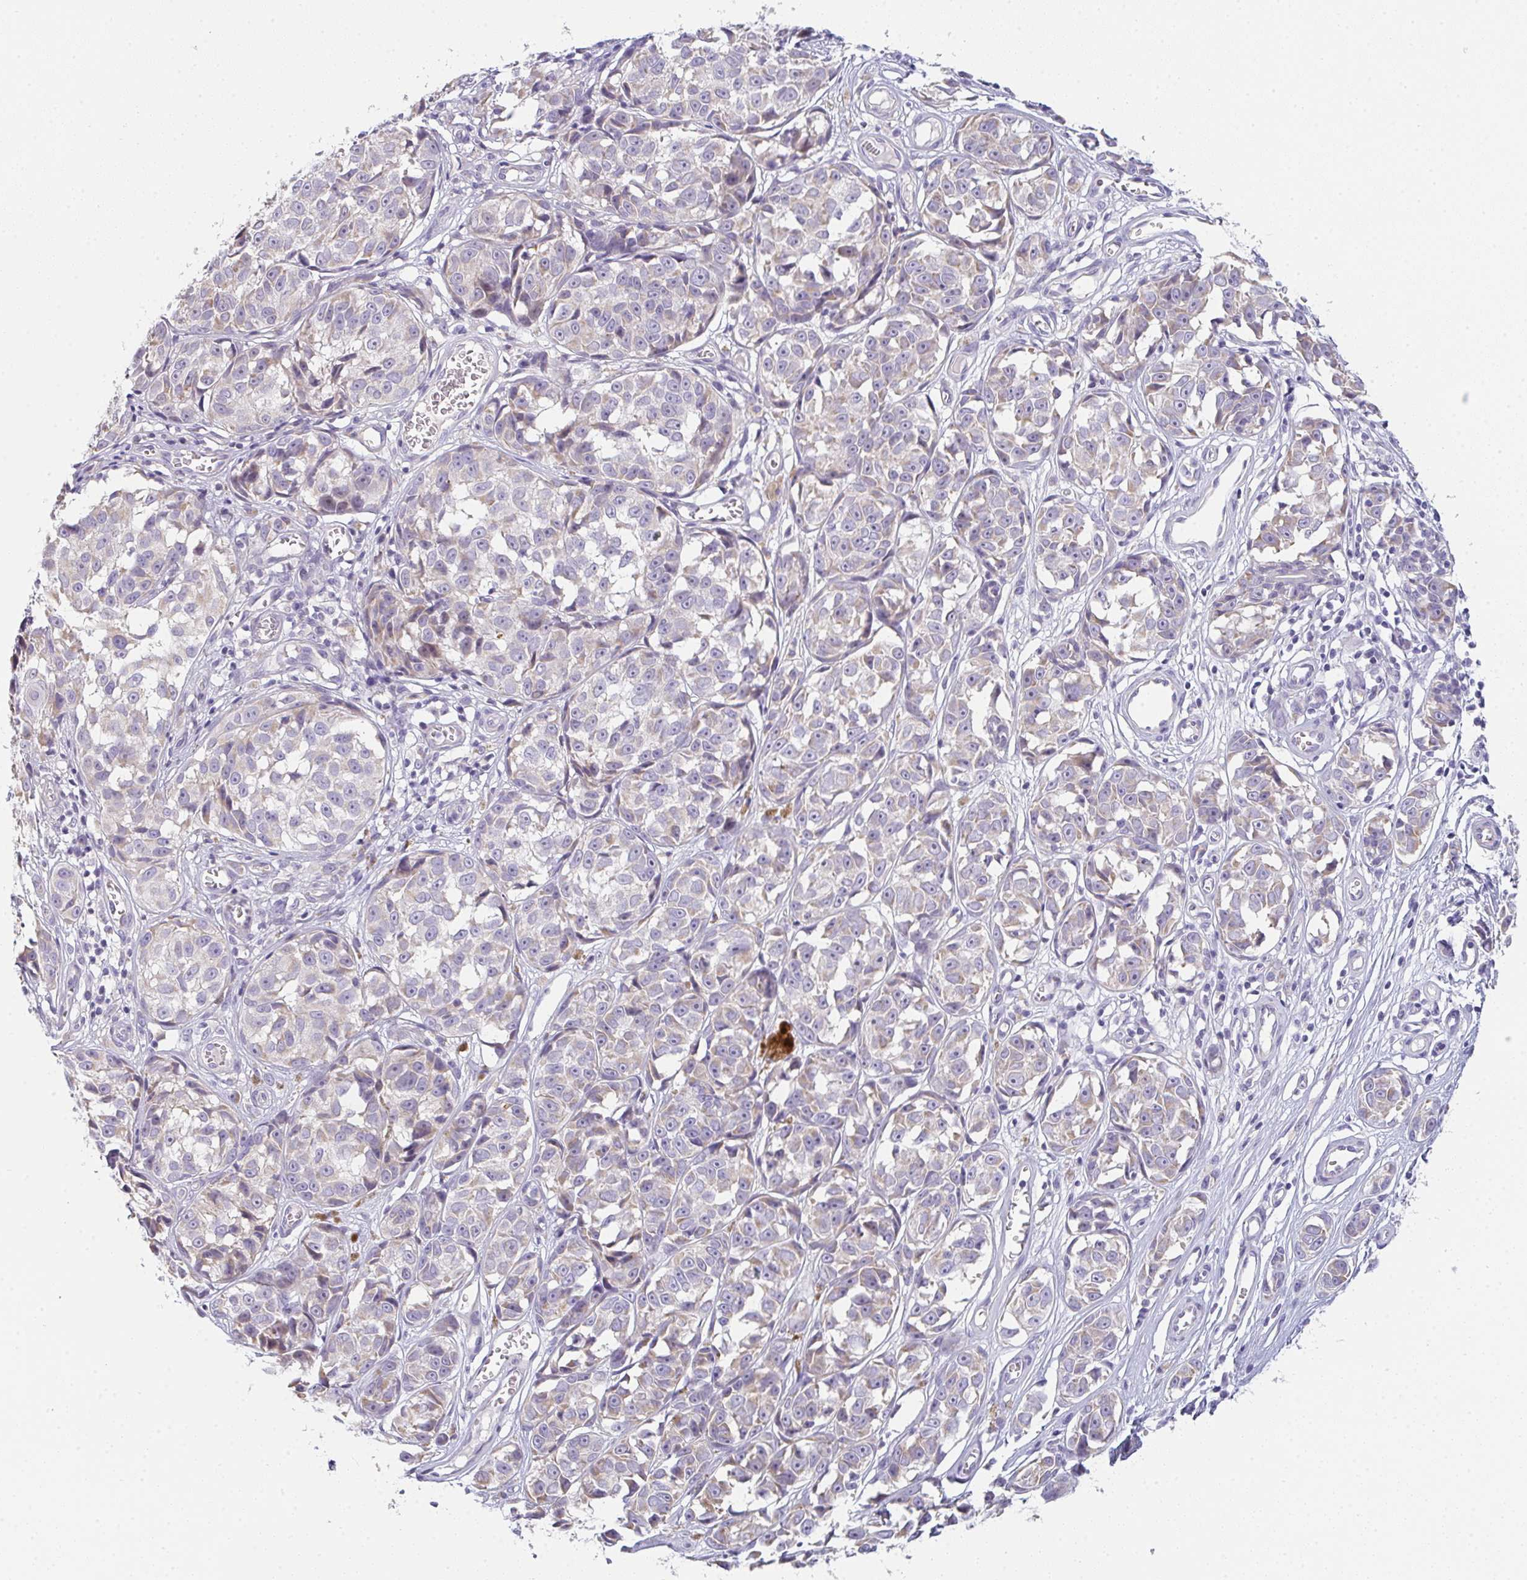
{"staining": {"intensity": "moderate", "quantity": "25%-75%", "location": "cytoplasmic/membranous"}, "tissue": "melanoma", "cell_type": "Tumor cells", "image_type": "cancer", "snomed": [{"axis": "morphology", "description": "Malignant melanoma, NOS"}, {"axis": "topography", "description": "Skin"}], "caption": "Protein expression analysis of human malignant melanoma reveals moderate cytoplasmic/membranous positivity in about 25%-75% of tumor cells.", "gene": "CACNA1S", "patient": {"sex": "male", "age": 73}}